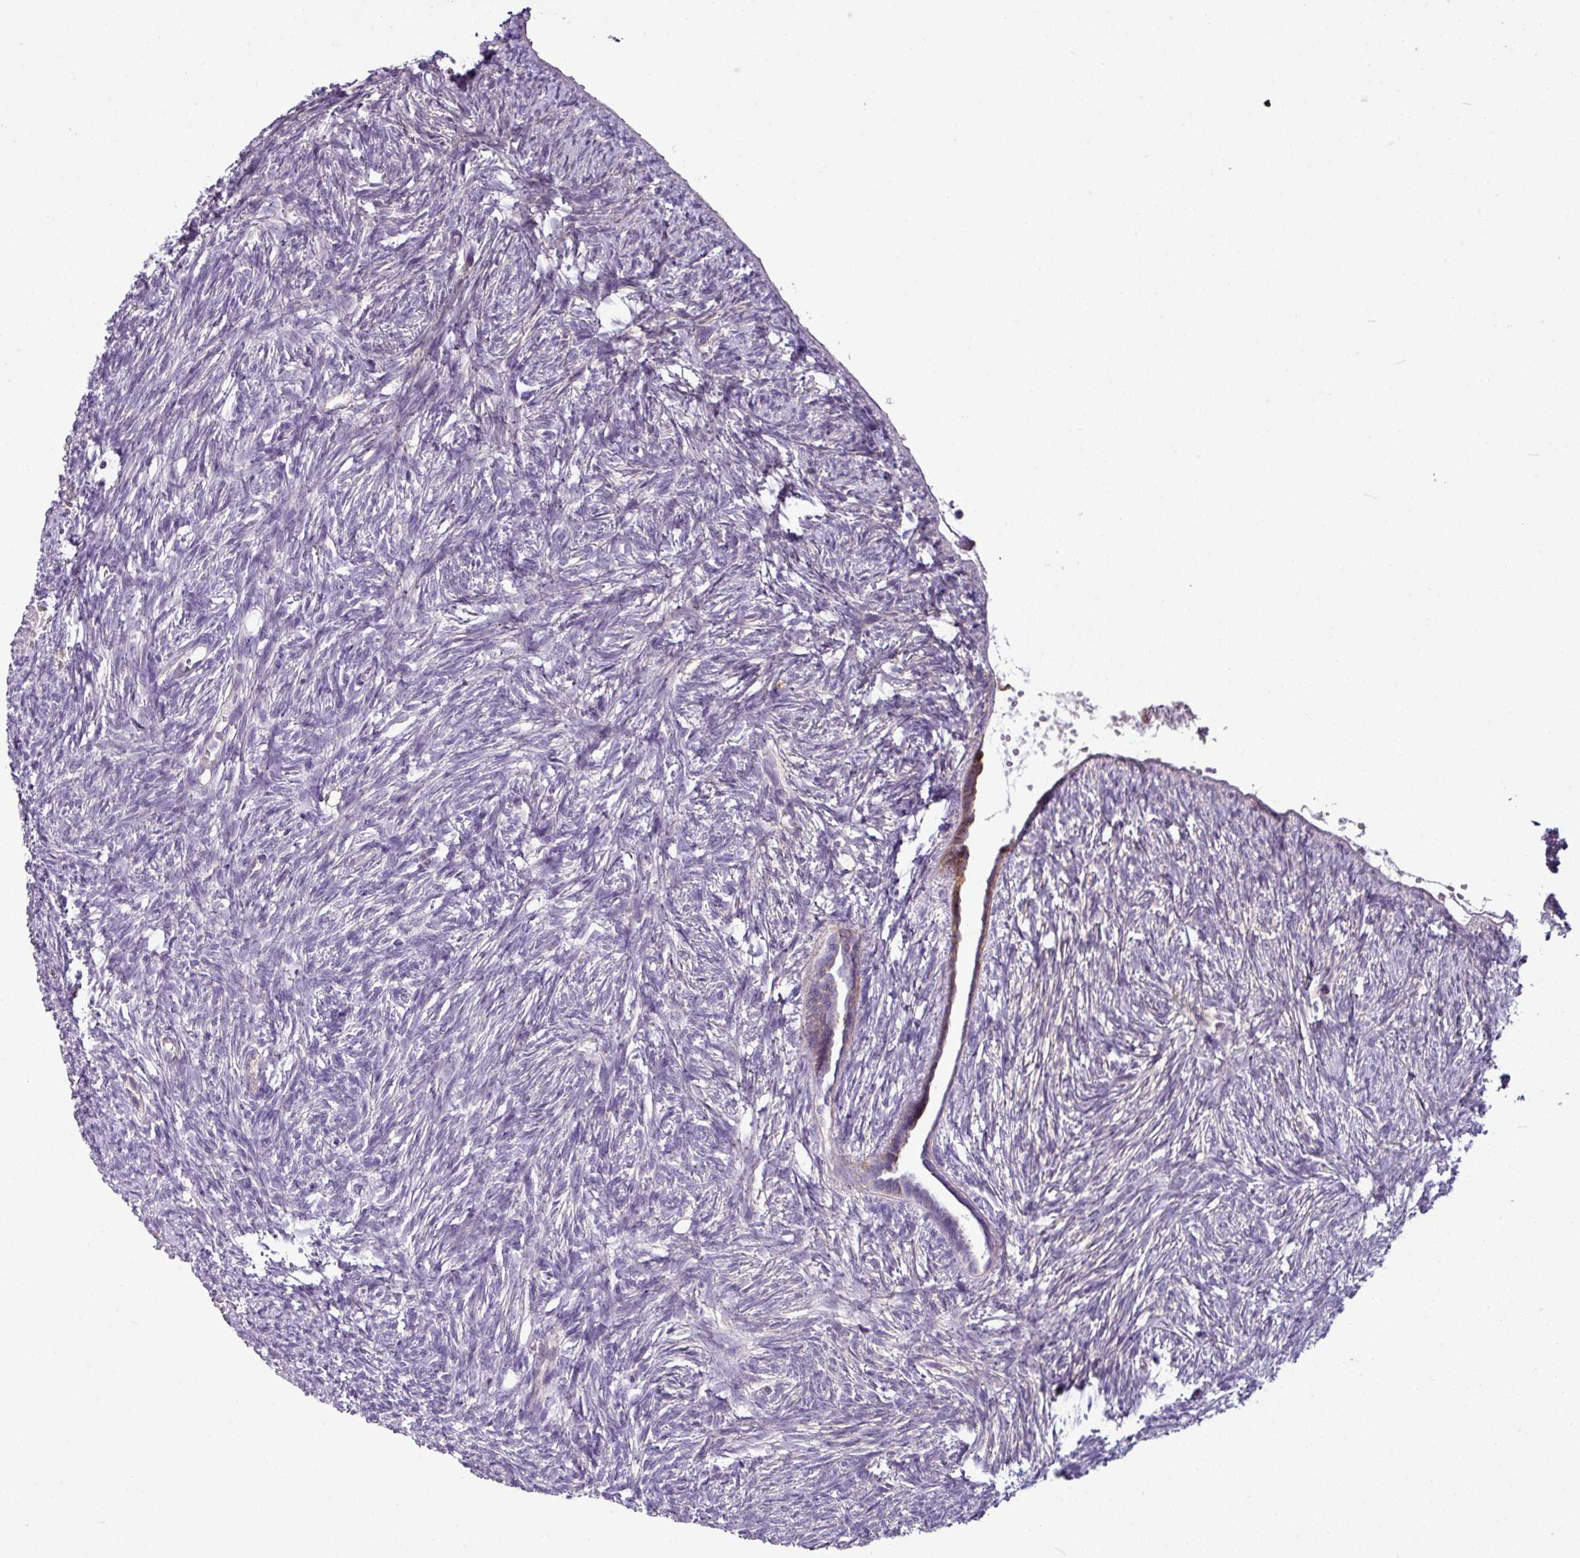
{"staining": {"intensity": "negative", "quantity": "none", "location": "none"}, "tissue": "ovary", "cell_type": "Follicle cells", "image_type": "normal", "snomed": [{"axis": "morphology", "description": "Normal tissue, NOS"}, {"axis": "topography", "description": "Ovary"}], "caption": "Immunohistochemical staining of benign human ovary exhibits no significant positivity in follicle cells. The staining was performed using DAB to visualize the protein expression in brown, while the nuclei were stained in blue with hematoxylin (Magnification: 20x).", "gene": "TMEM178B", "patient": {"sex": "female", "age": 51}}